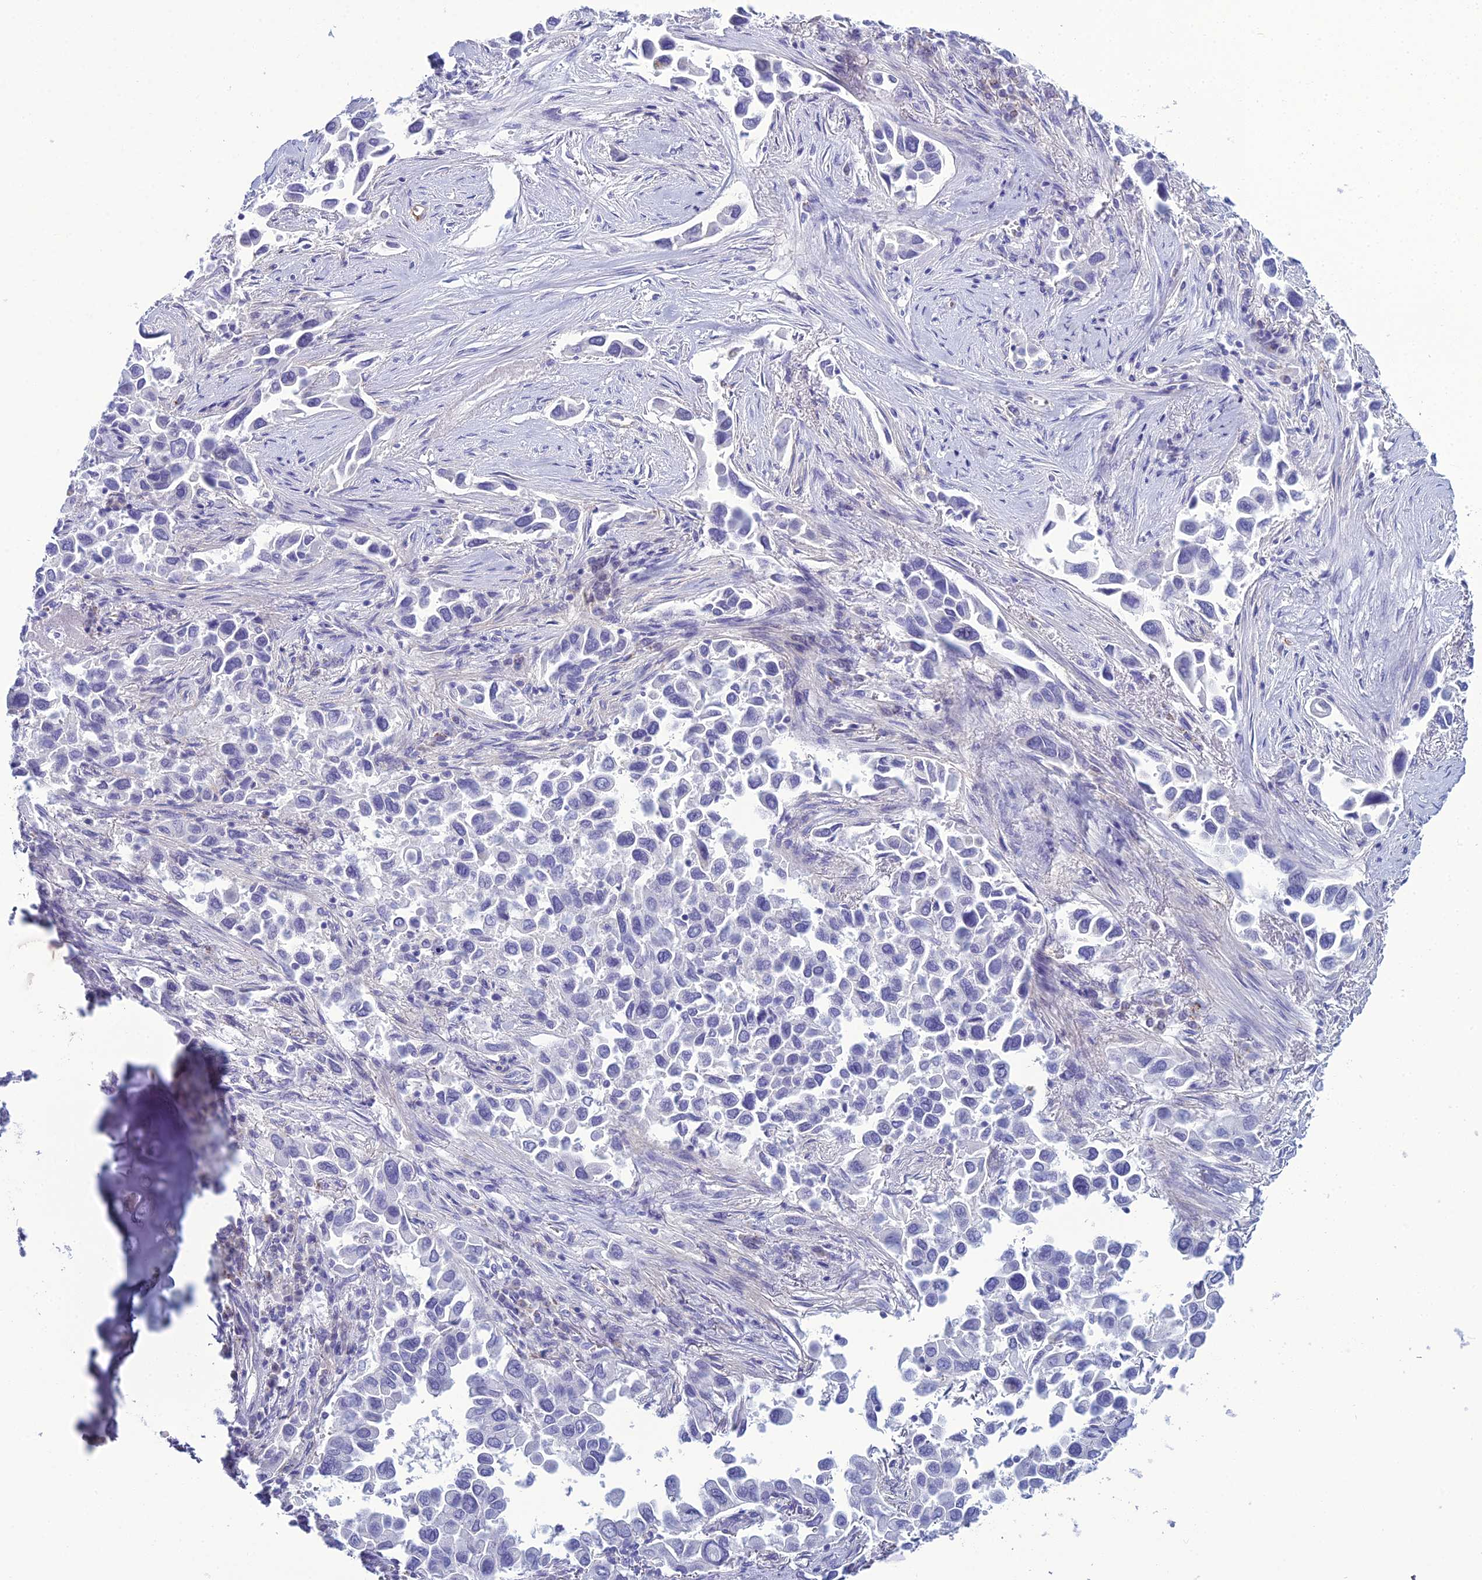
{"staining": {"intensity": "negative", "quantity": "none", "location": "none"}, "tissue": "lung cancer", "cell_type": "Tumor cells", "image_type": "cancer", "snomed": [{"axis": "morphology", "description": "Adenocarcinoma, NOS"}, {"axis": "topography", "description": "Lung"}], "caption": "Tumor cells are negative for protein expression in human lung cancer.", "gene": "ACE", "patient": {"sex": "female", "age": 76}}